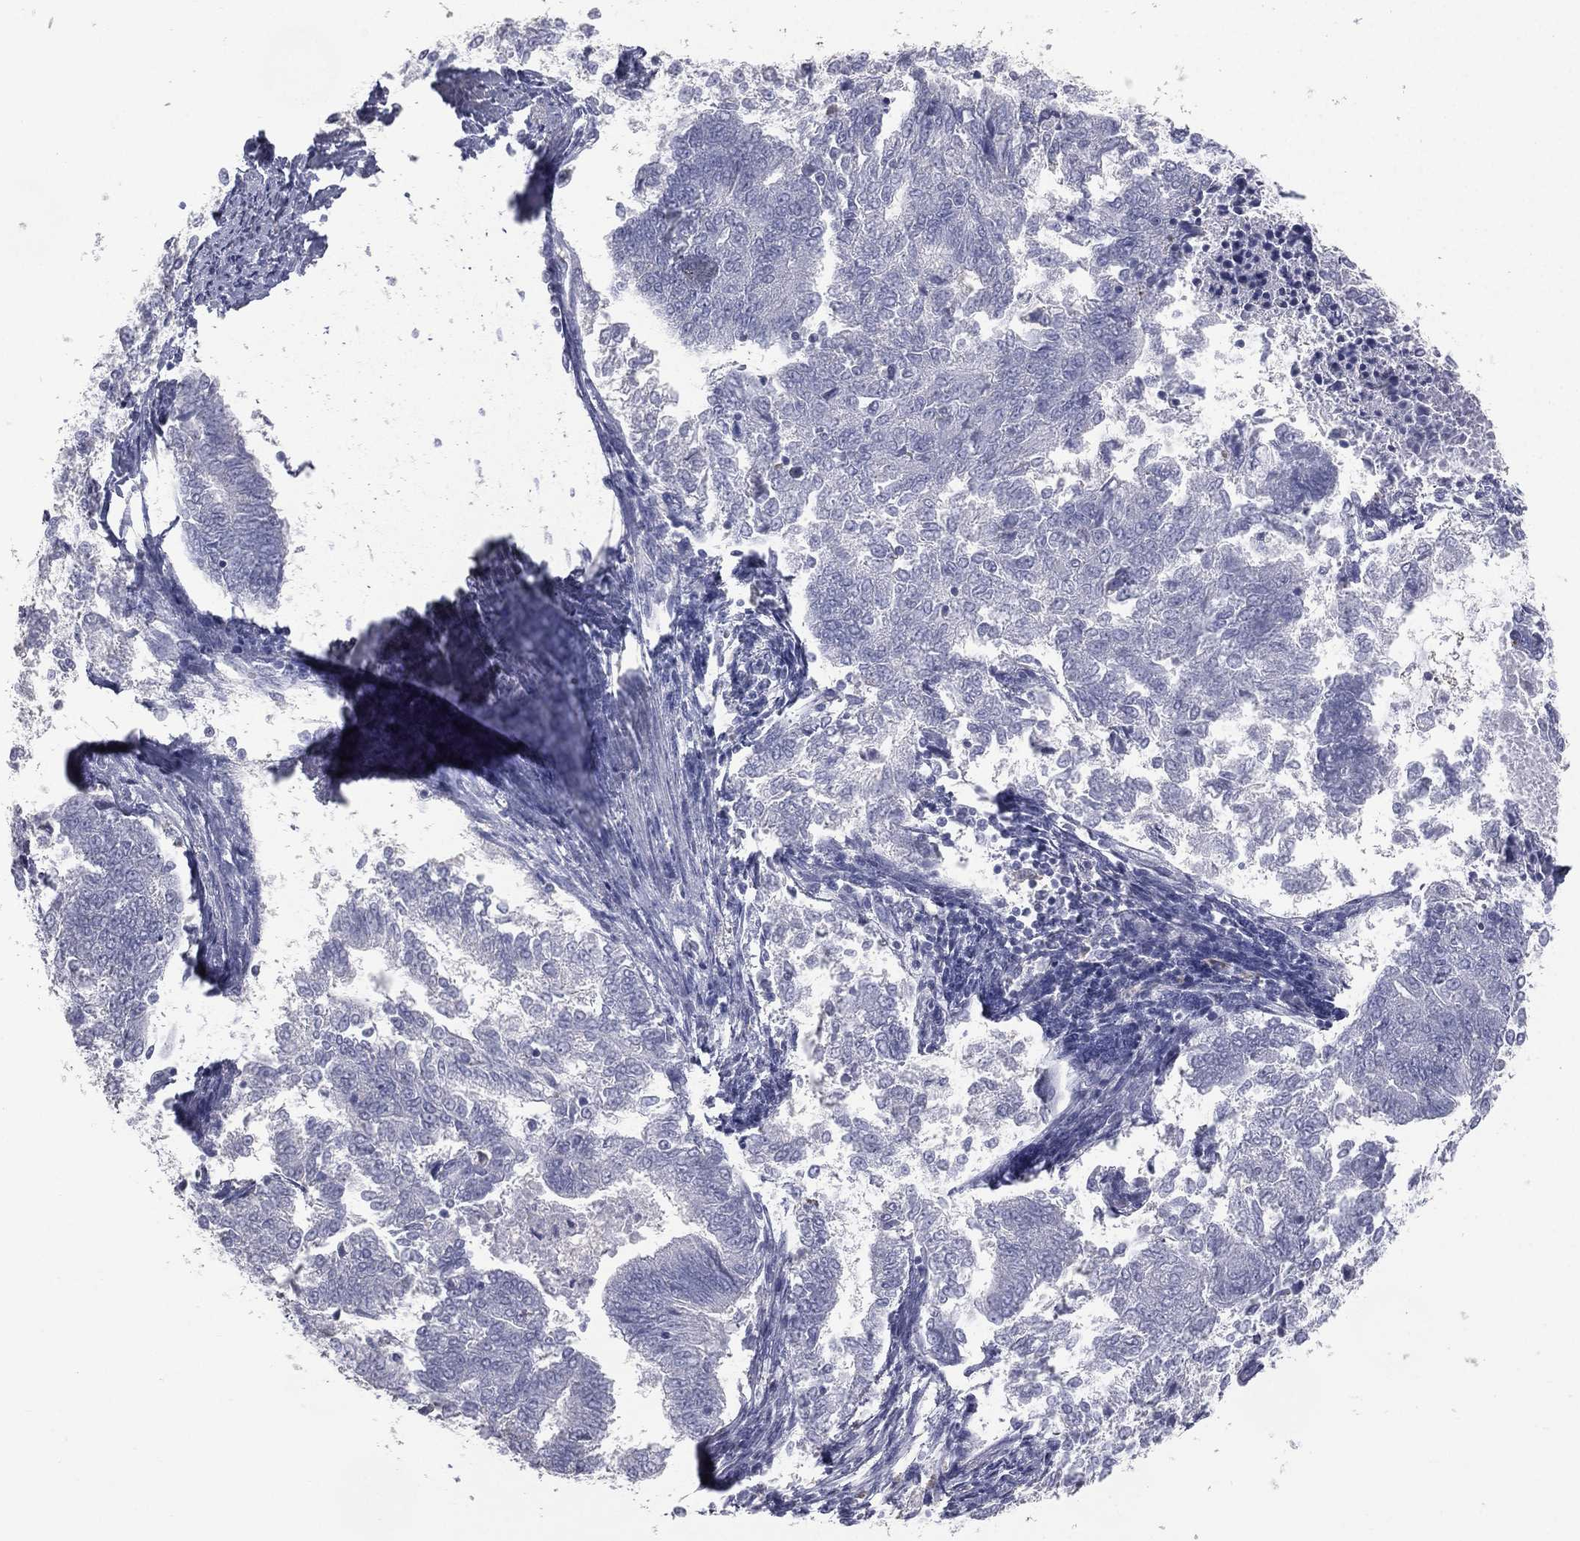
{"staining": {"intensity": "negative", "quantity": "none", "location": "none"}, "tissue": "endometrial cancer", "cell_type": "Tumor cells", "image_type": "cancer", "snomed": [{"axis": "morphology", "description": "Adenocarcinoma, NOS"}, {"axis": "topography", "description": "Endometrium"}], "caption": "Protein analysis of endometrial cancer (adenocarcinoma) exhibits no significant staining in tumor cells.", "gene": "ESX1", "patient": {"sex": "female", "age": 65}}